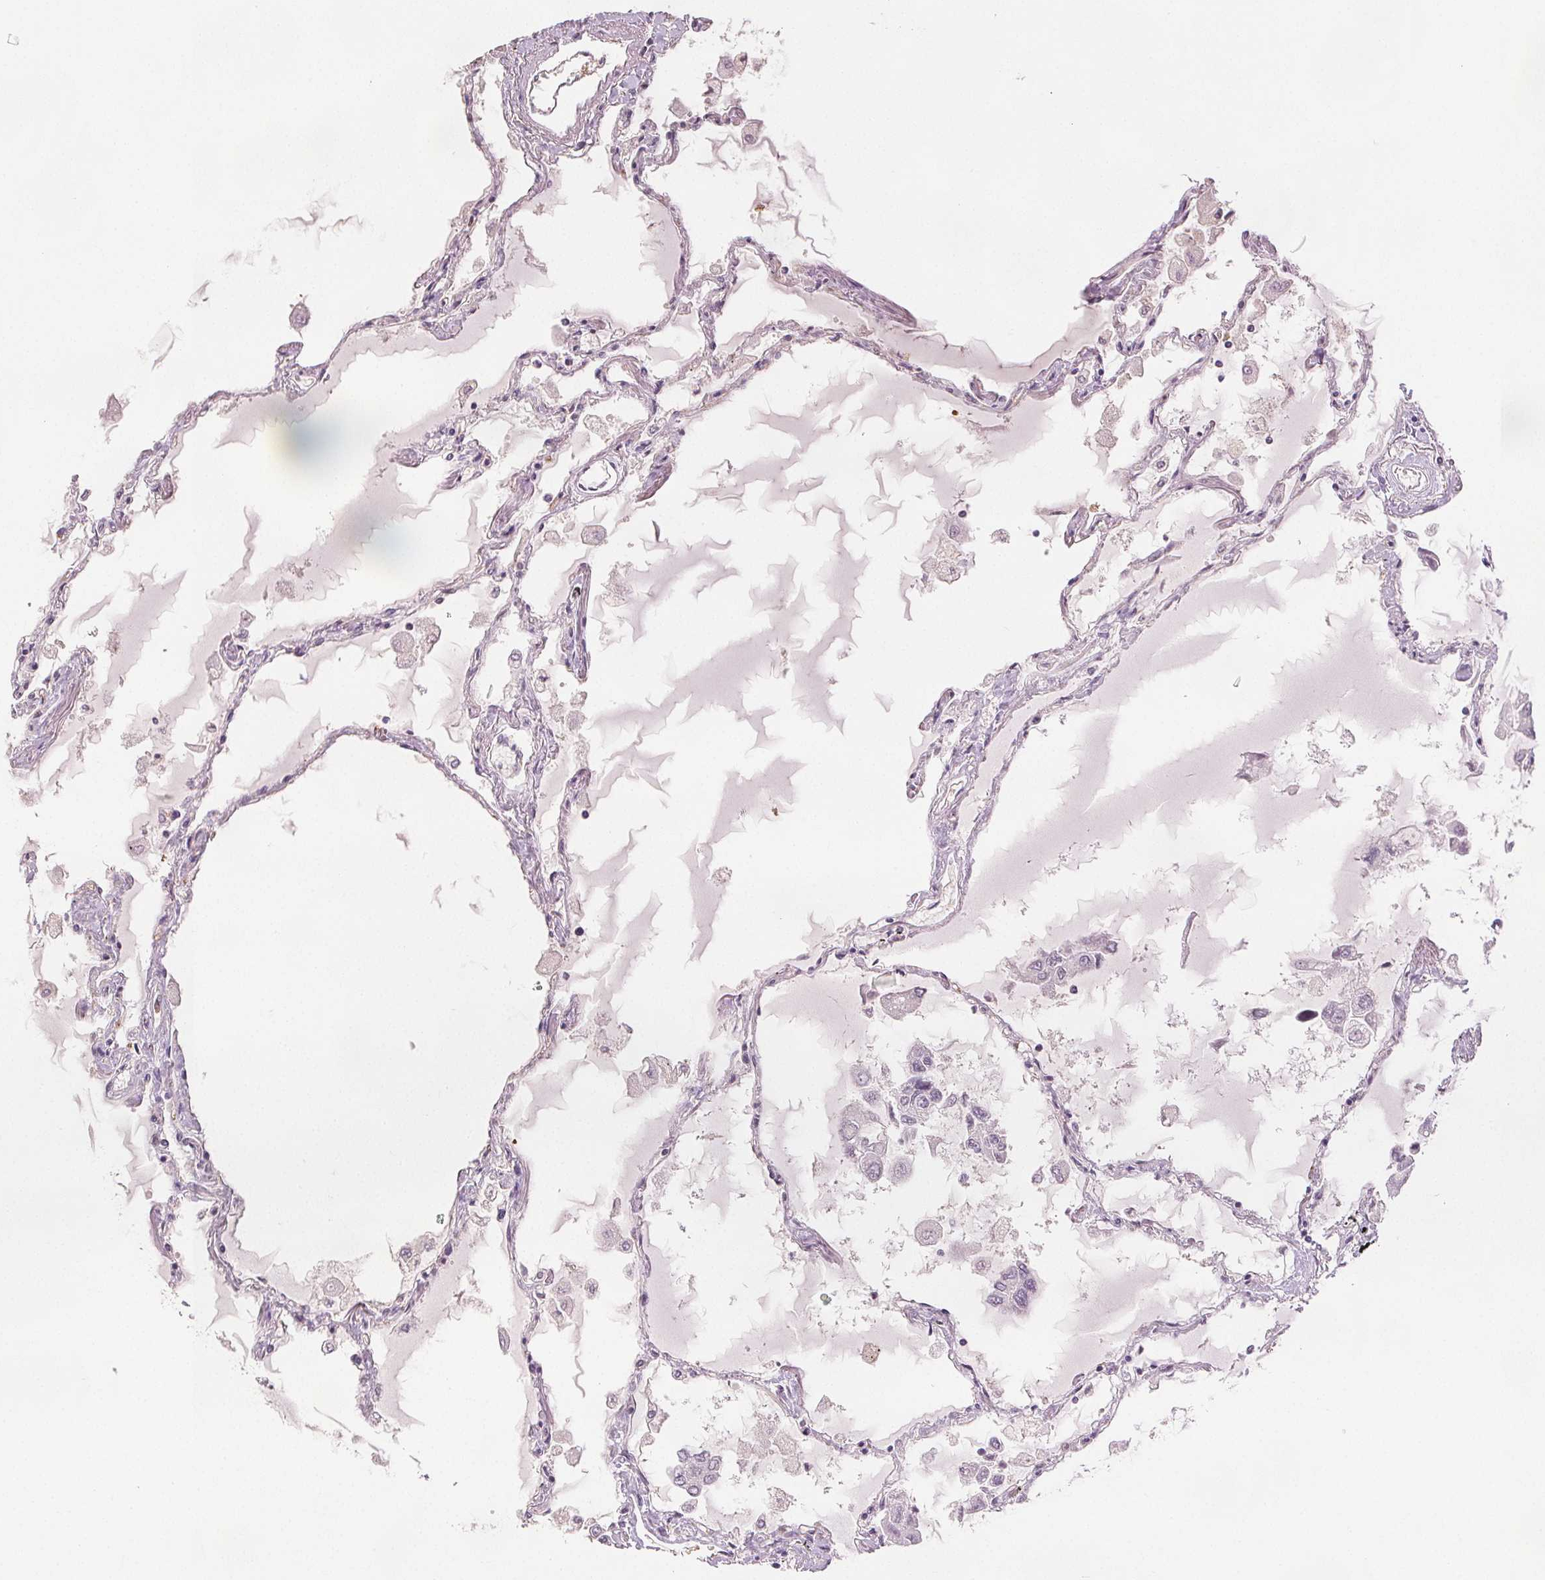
{"staining": {"intensity": "moderate", "quantity": "25%-75%", "location": "cytoplasmic/membranous"}, "tissue": "lung", "cell_type": "Alveolar cells", "image_type": "normal", "snomed": [{"axis": "morphology", "description": "Normal tissue, NOS"}, {"axis": "morphology", "description": "Adenocarcinoma, NOS"}, {"axis": "topography", "description": "Cartilage tissue"}, {"axis": "topography", "description": "Lung"}], "caption": "This image reveals immunohistochemistry (IHC) staining of unremarkable human lung, with medium moderate cytoplasmic/membranous expression in about 25%-75% of alveolar cells.", "gene": "DIAPH2", "patient": {"sex": "female", "age": 67}}